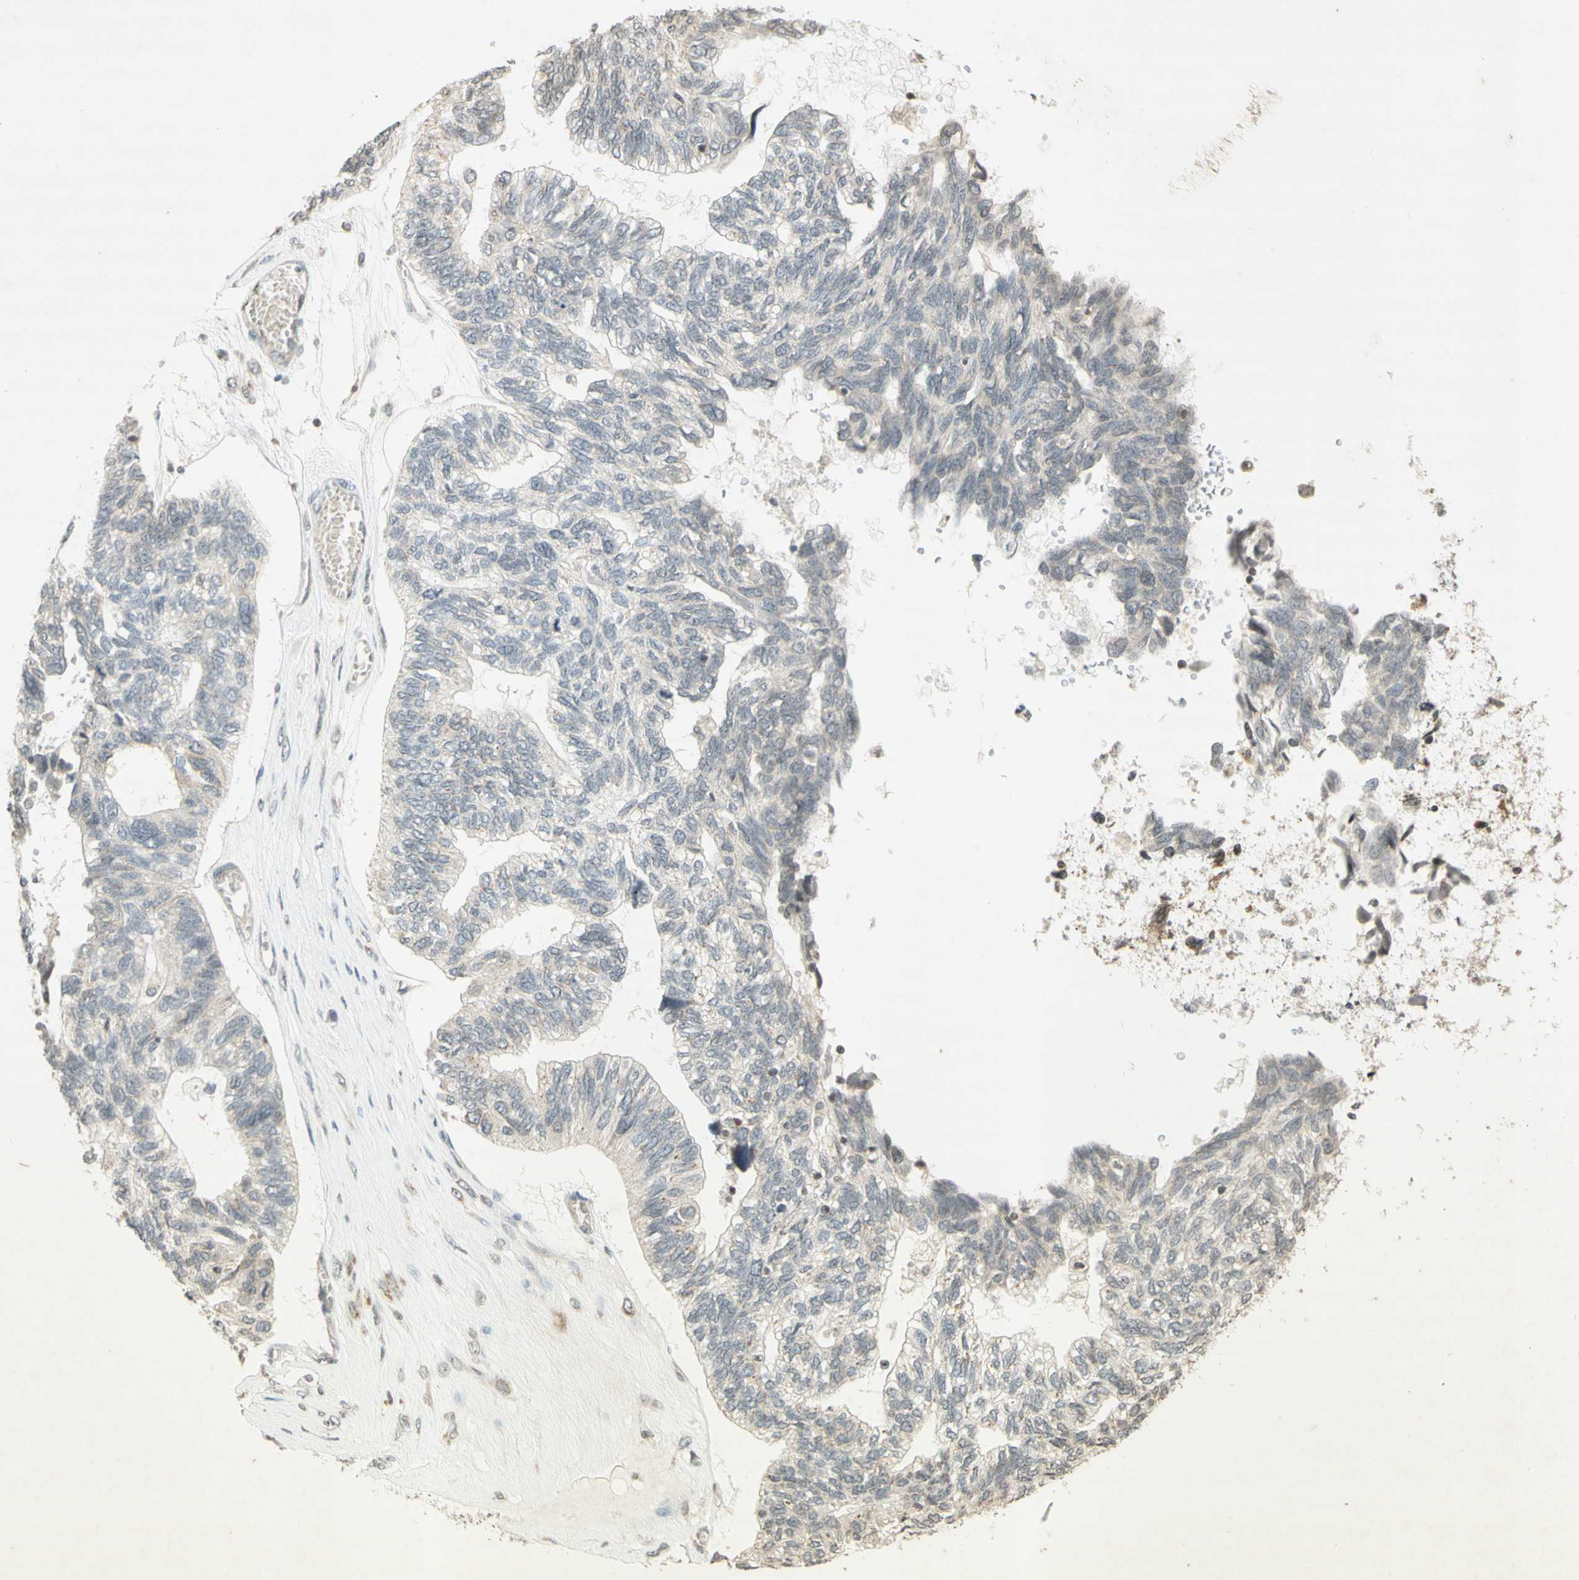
{"staining": {"intensity": "negative", "quantity": "none", "location": "none"}, "tissue": "ovarian cancer", "cell_type": "Tumor cells", "image_type": "cancer", "snomed": [{"axis": "morphology", "description": "Cystadenocarcinoma, serous, NOS"}, {"axis": "topography", "description": "Ovary"}], "caption": "A micrograph of human ovarian cancer (serous cystadenocarcinoma) is negative for staining in tumor cells.", "gene": "CCNI", "patient": {"sex": "female", "age": 79}}